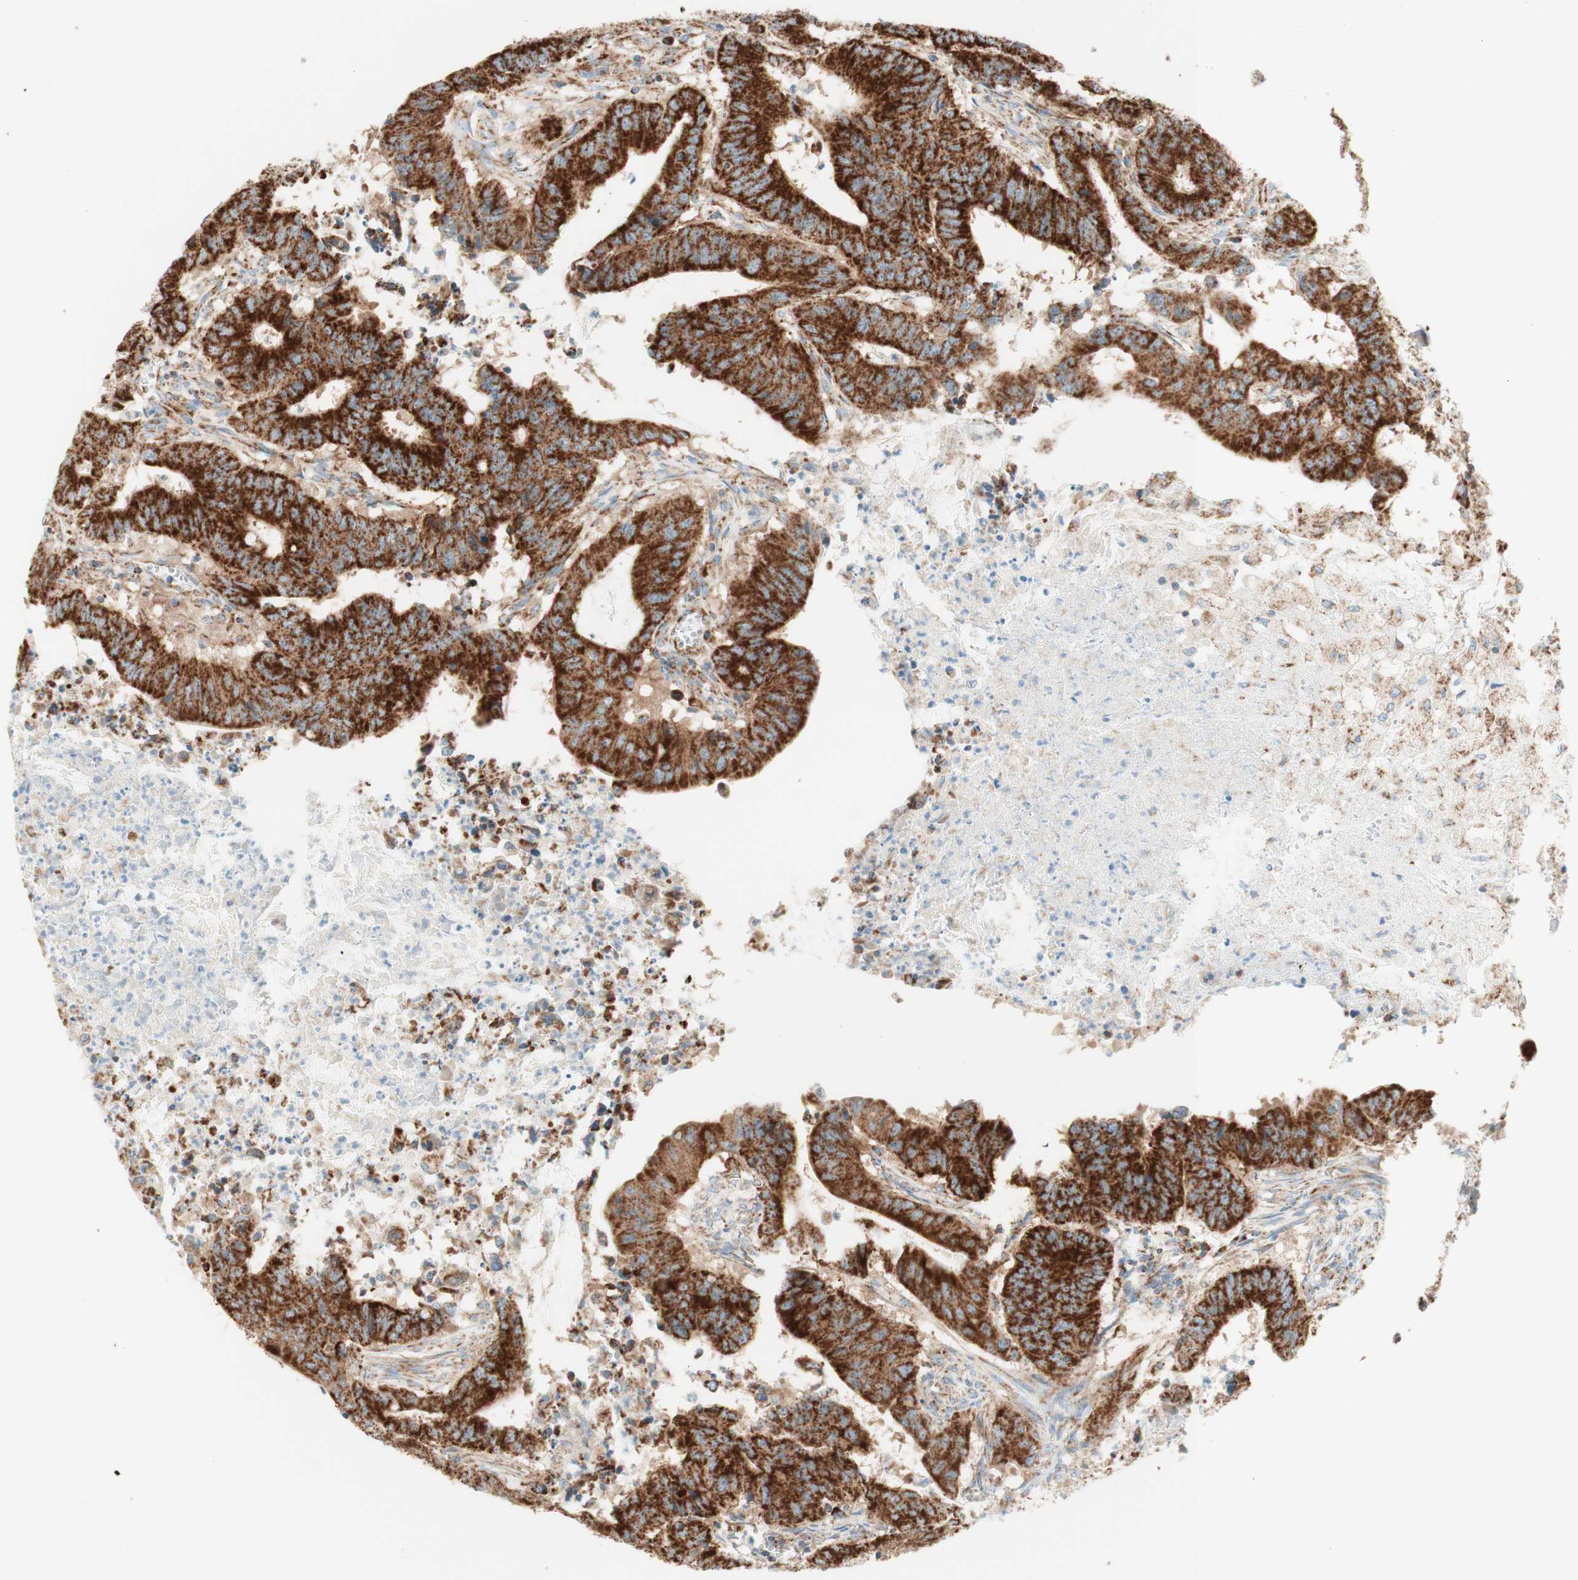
{"staining": {"intensity": "strong", "quantity": ">75%", "location": "cytoplasmic/membranous"}, "tissue": "colorectal cancer", "cell_type": "Tumor cells", "image_type": "cancer", "snomed": [{"axis": "morphology", "description": "Adenocarcinoma, NOS"}, {"axis": "topography", "description": "Colon"}], "caption": "DAB (3,3'-diaminobenzidine) immunohistochemical staining of human colorectal adenocarcinoma demonstrates strong cytoplasmic/membranous protein positivity in about >75% of tumor cells. (DAB IHC, brown staining for protein, blue staining for nuclei).", "gene": "TOMM20", "patient": {"sex": "male", "age": 45}}